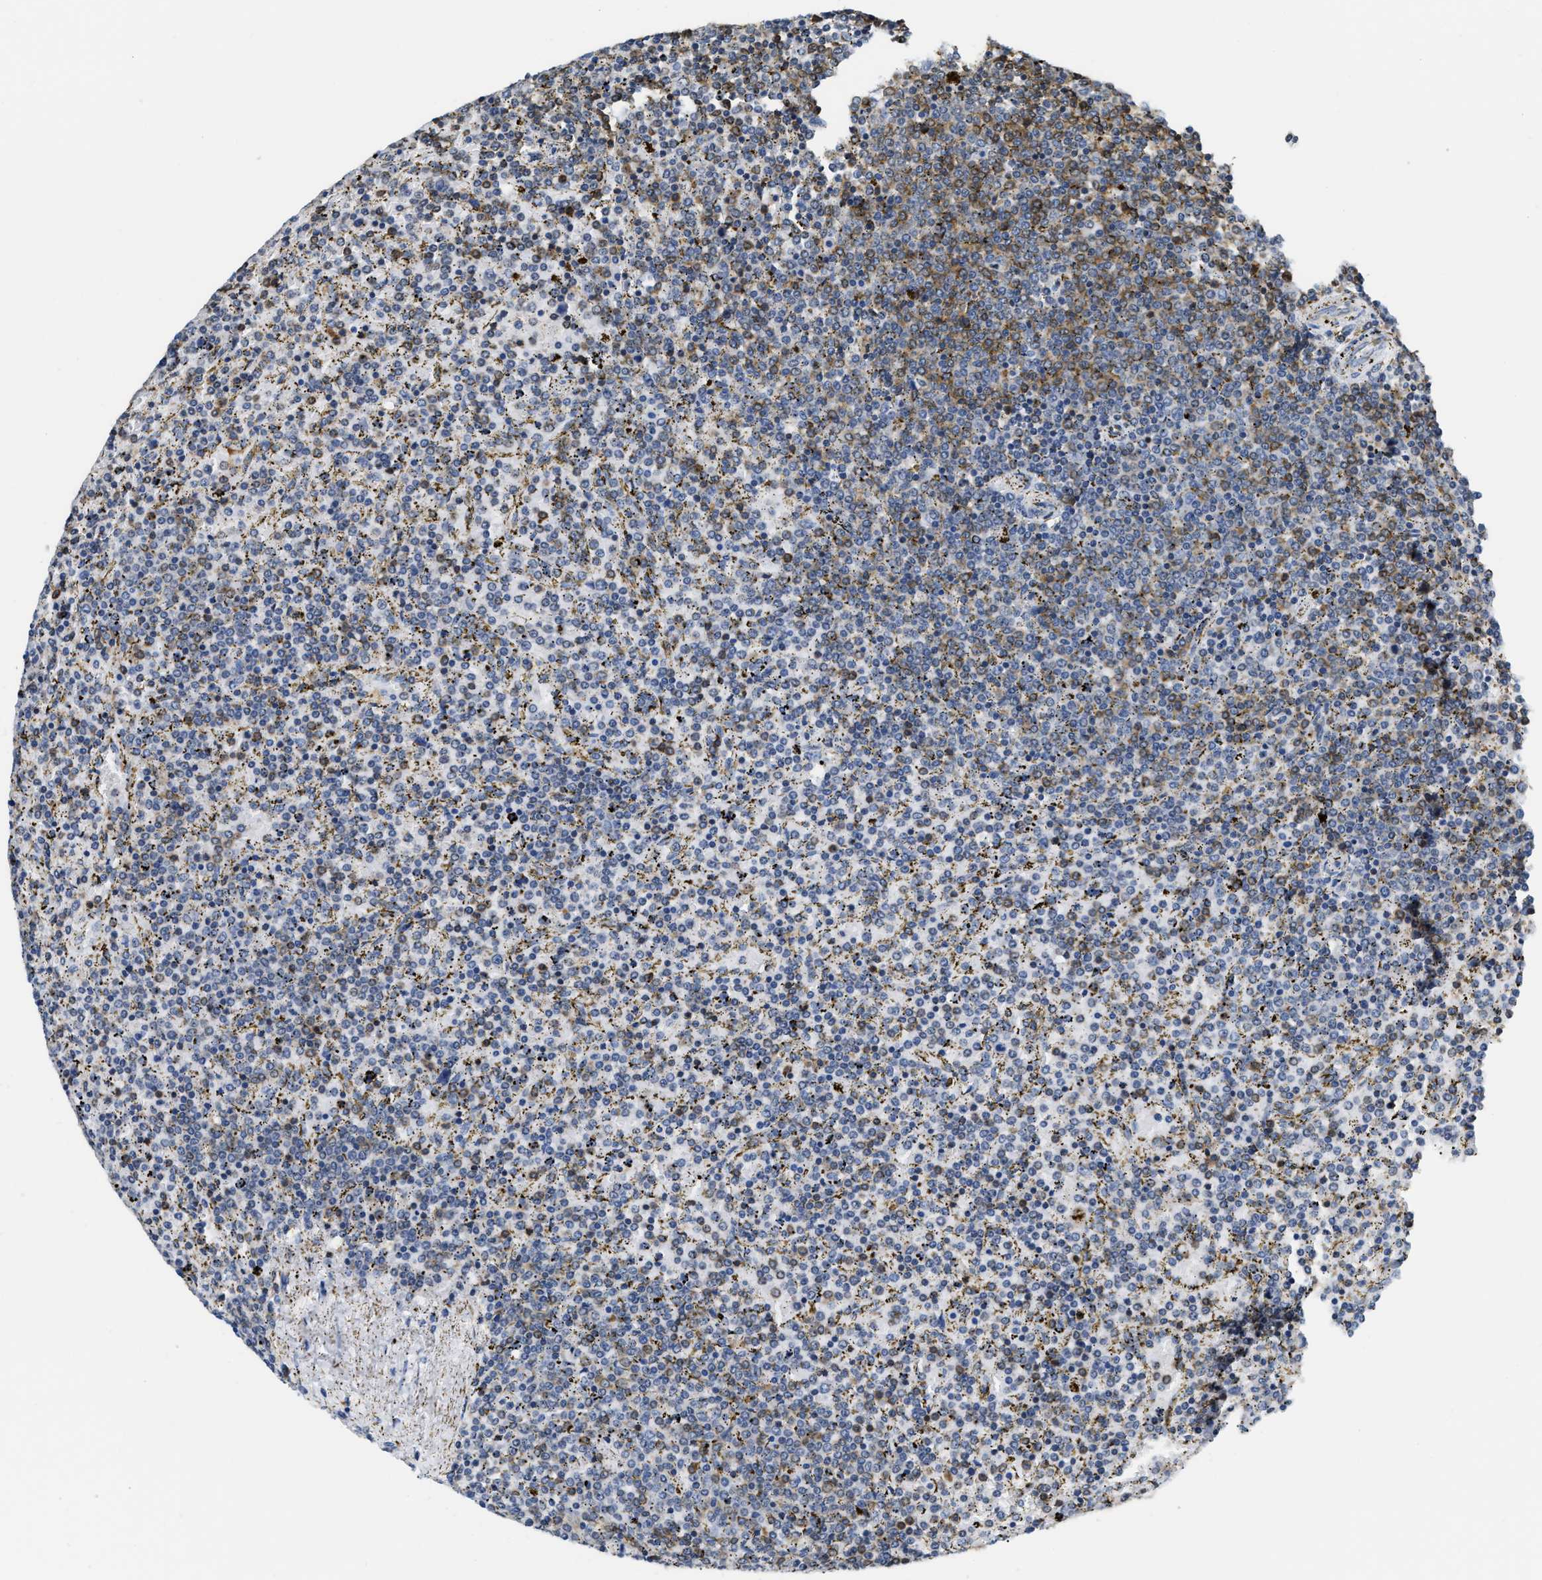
{"staining": {"intensity": "weak", "quantity": "<25%", "location": "cytoplasmic/membranous"}, "tissue": "lymphoma", "cell_type": "Tumor cells", "image_type": "cancer", "snomed": [{"axis": "morphology", "description": "Malignant lymphoma, non-Hodgkin's type, Low grade"}, {"axis": "topography", "description": "Spleen"}], "caption": "Tumor cells show no significant staining in low-grade malignant lymphoma, non-Hodgkin's type.", "gene": "STK10", "patient": {"sex": "female", "age": 77}}